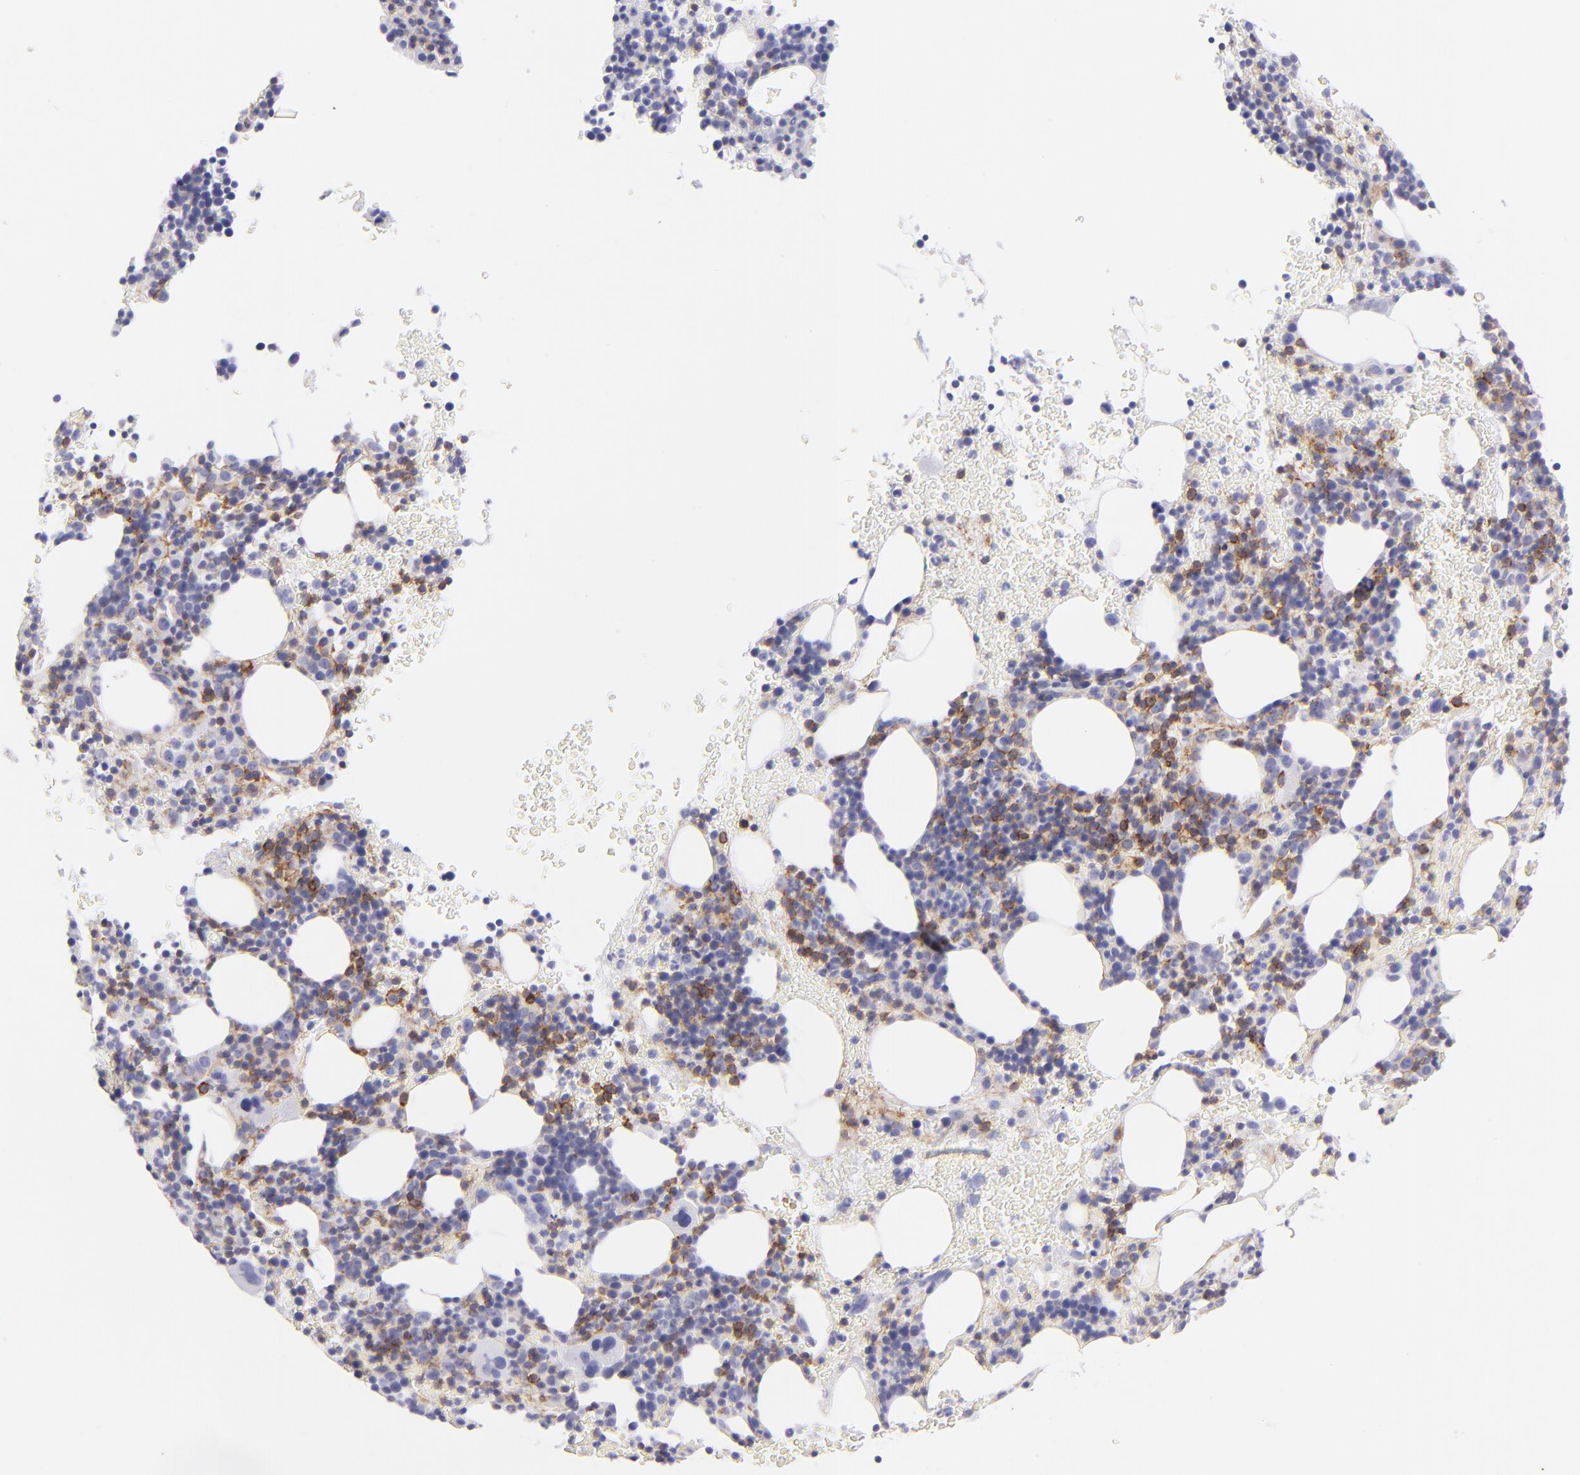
{"staining": {"intensity": "moderate", "quantity": "25%-75%", "location": "cytoplasmic/membranous"}, "tissue": "bone marrow", "cell_type": "Hematopoietic cells", "image_type": "normal", "snomed": [{"axis": "morphology", "description": "Normal tissue, NOS"}, {"axis": "topography", "description": "Bone marrow"}], "caption": "Immunohistochemical staining of unremarkable human bone marrow displays moderate cytoplasmic/membranous protein staining in approximately 25%-75% of hematopoietic cells.", "gene": "CD72", "patient": {"sex": "male", "age": 86}}